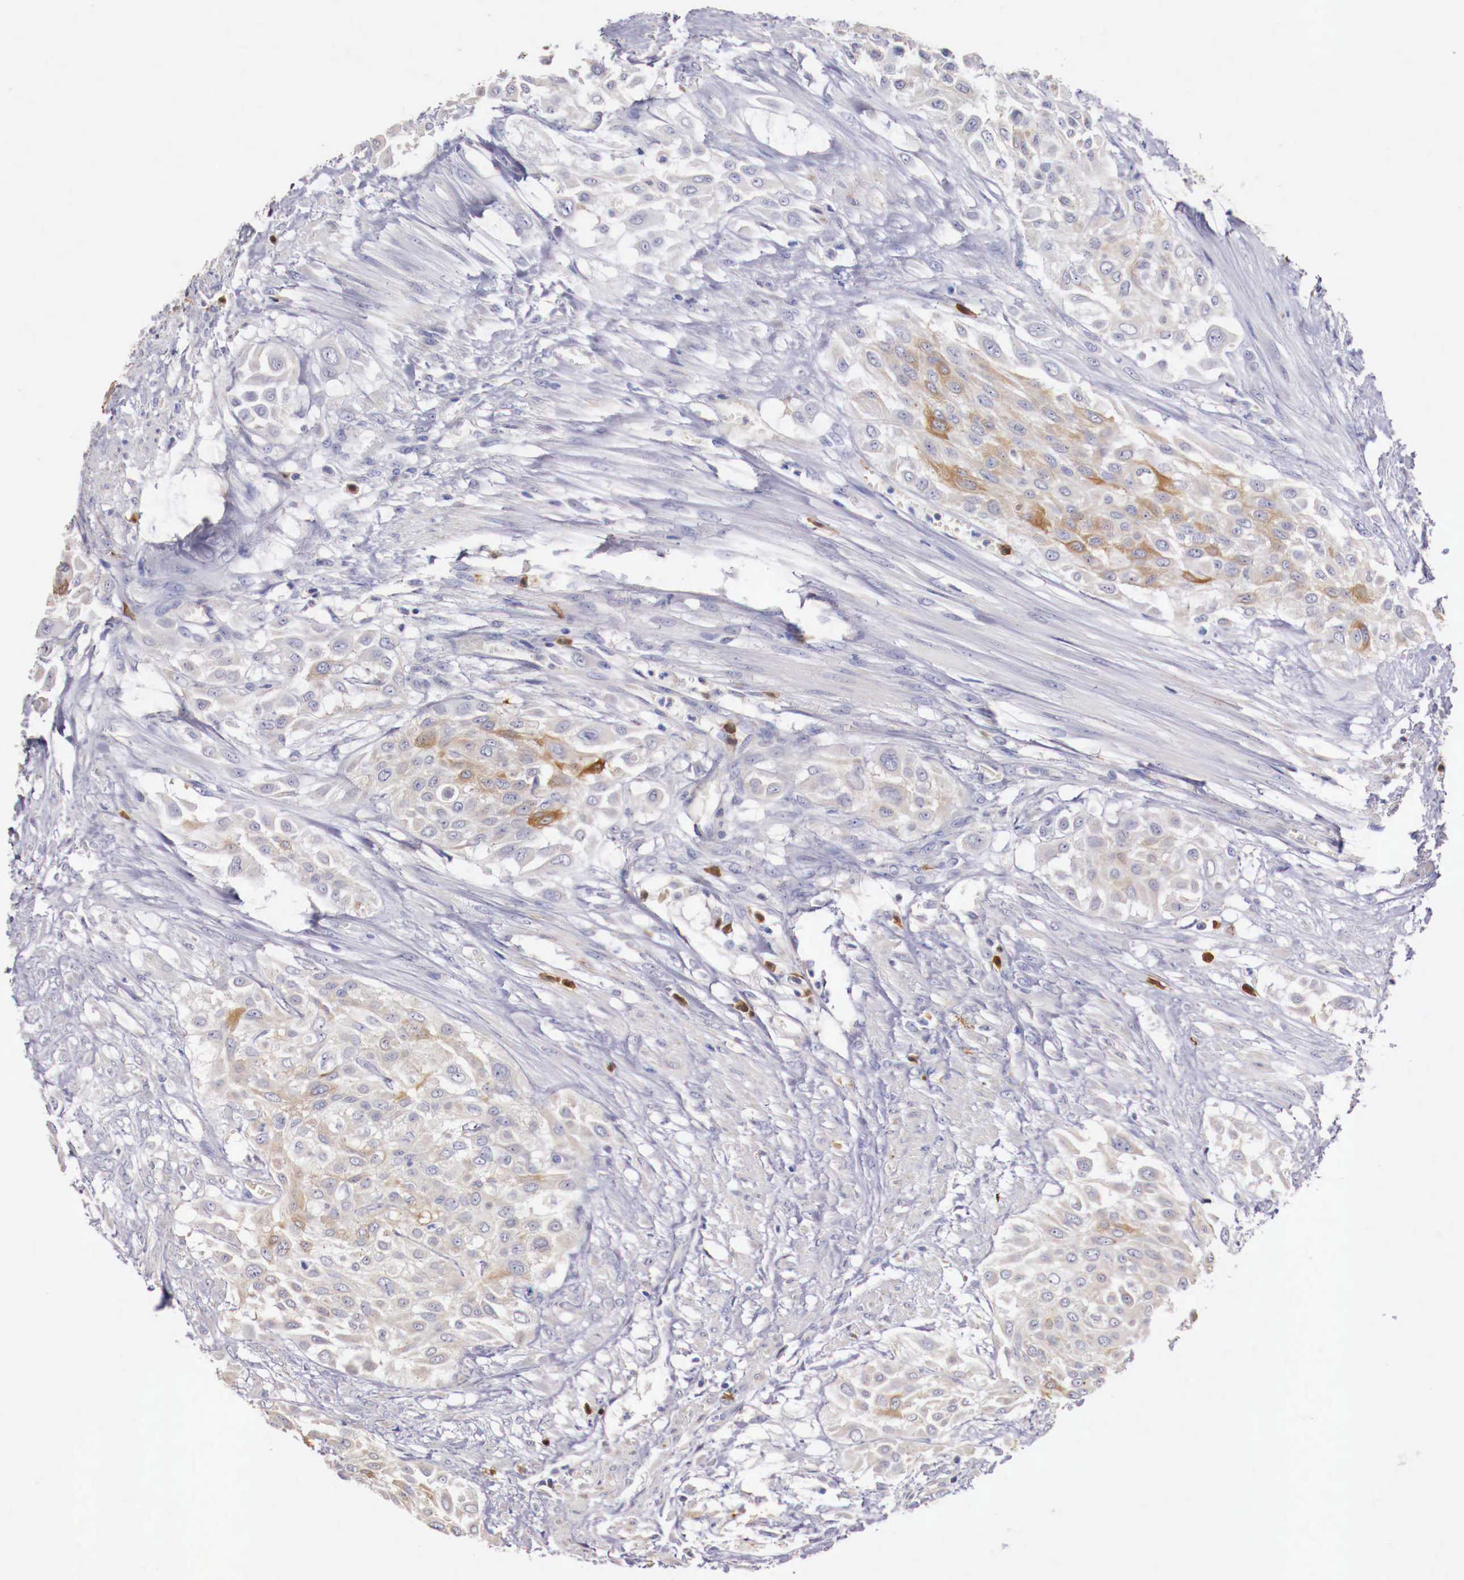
{"staining": {"intensity": "weak", "quantity": ">75%", "location": "cytoplasmic/membranous"}, "tissue": "urothelial cancer", "cell_type": "Tumor cells", "image_type": "cancer", "snomed": [{"axis": "morphology", "description": "Urothelial carcinoma, High grade"}, {"axis": "topography", "description": "Urinary bladder"}], "caption": "Protein staining of high-grade urothelial carcinoma tissue exhibits weak cytoplasmic/membranous expression in about >75% of tumor cells. (DAB IHC with brightfield microscopy, high magnification).", "gene": "PITPNA", "patient": {"sex": "male", "age": 57}}